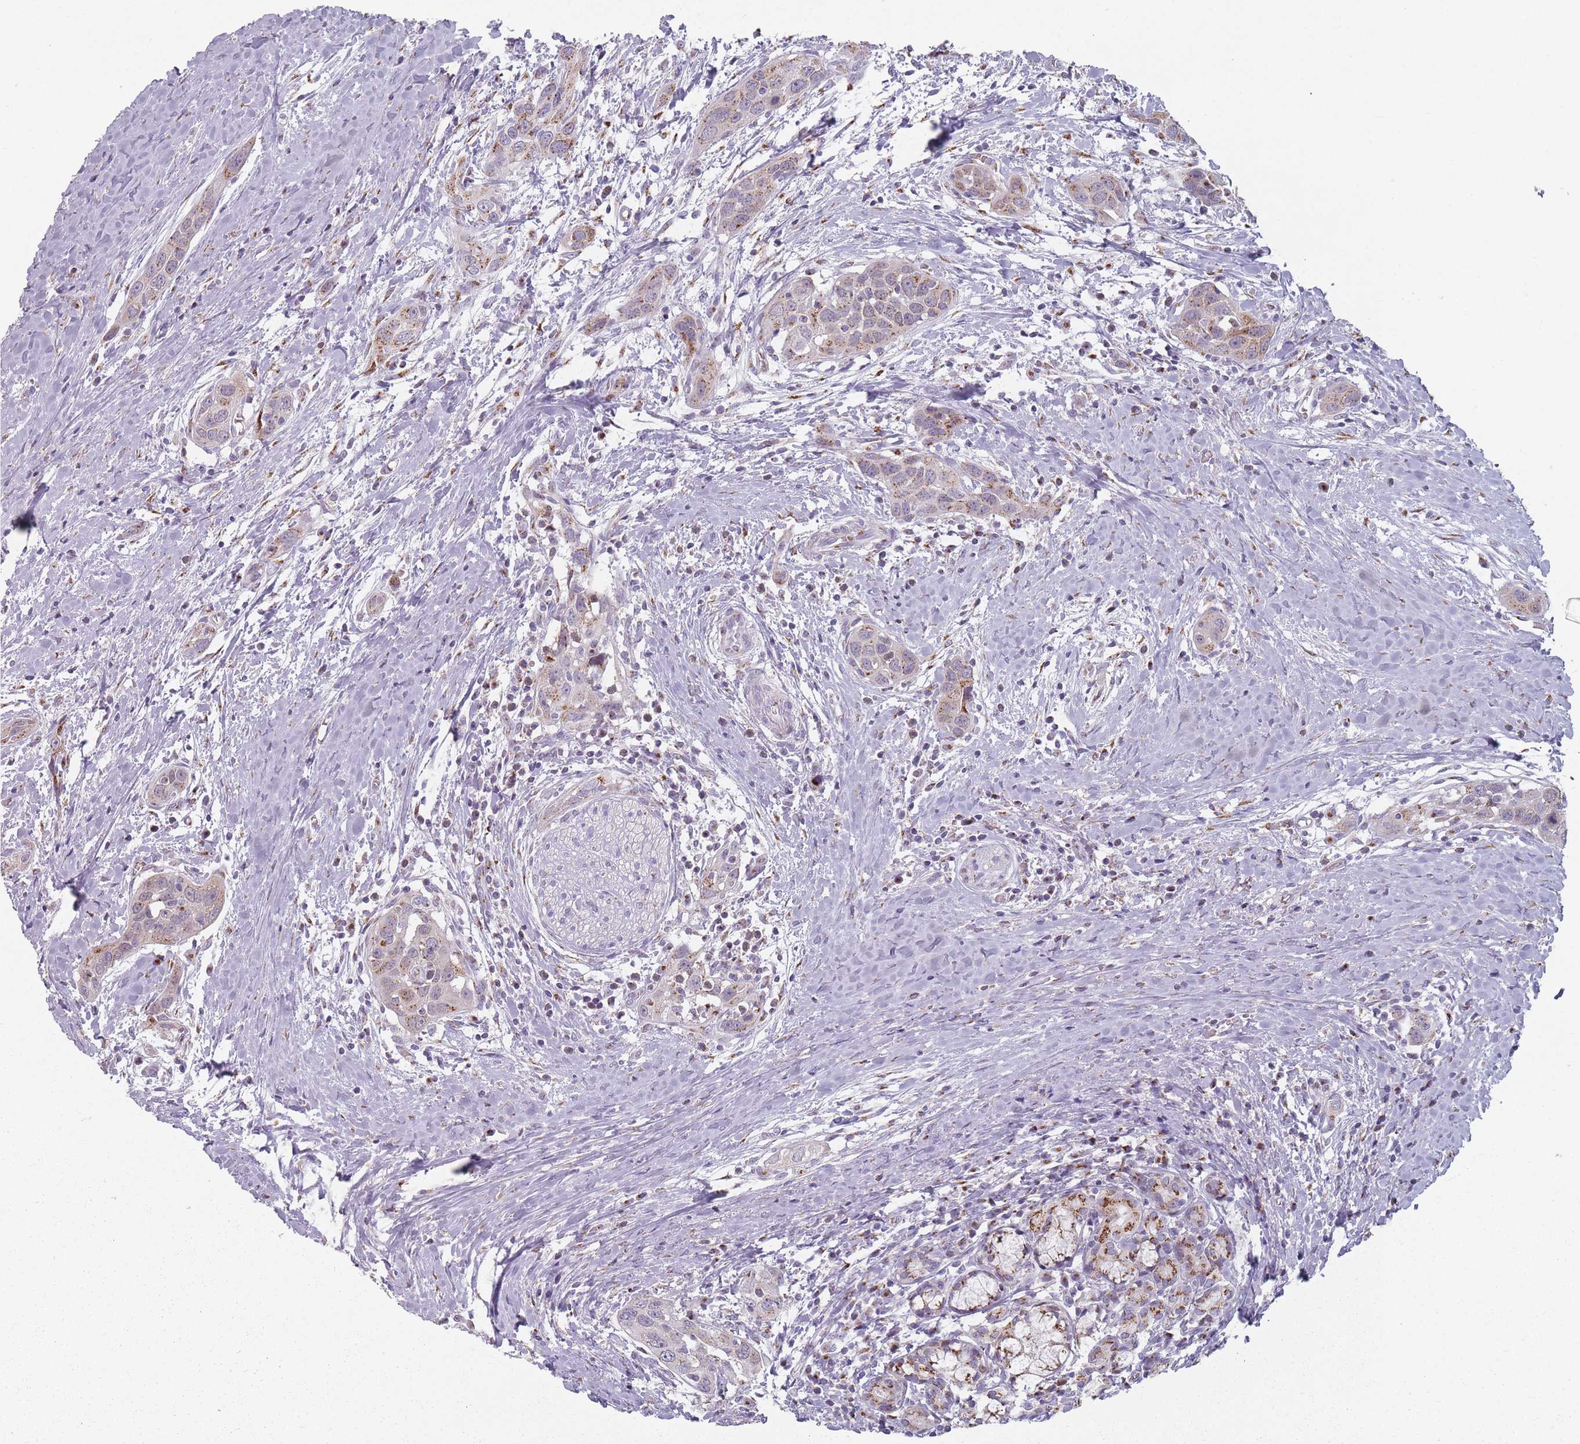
{"staining": {"intensity": "moderate", "quantity": ">75%", "location": "cytoplasmic/membranous"}, "tissue": "head and neck cancer", "cell_type": "Tumor cells", "image_type": "cancer", "snomed": [{"axis": "morphology", "description": "Squamous cell carcinoma, NOS"}, {"axis": "topography", "description": "Oral tissue"}, {"axis": "topography", "description": "Head-Neck"}], "caption": "A histopathology image showing moderate cytoplasmic/membranous staining in about >75% of tumor cells in head and neck squamous cell carcinoma, as visualized by brown immunohistochemical staining.", "gene": "MAN1B1", "patient": {"sex": "female", "age": 50}}